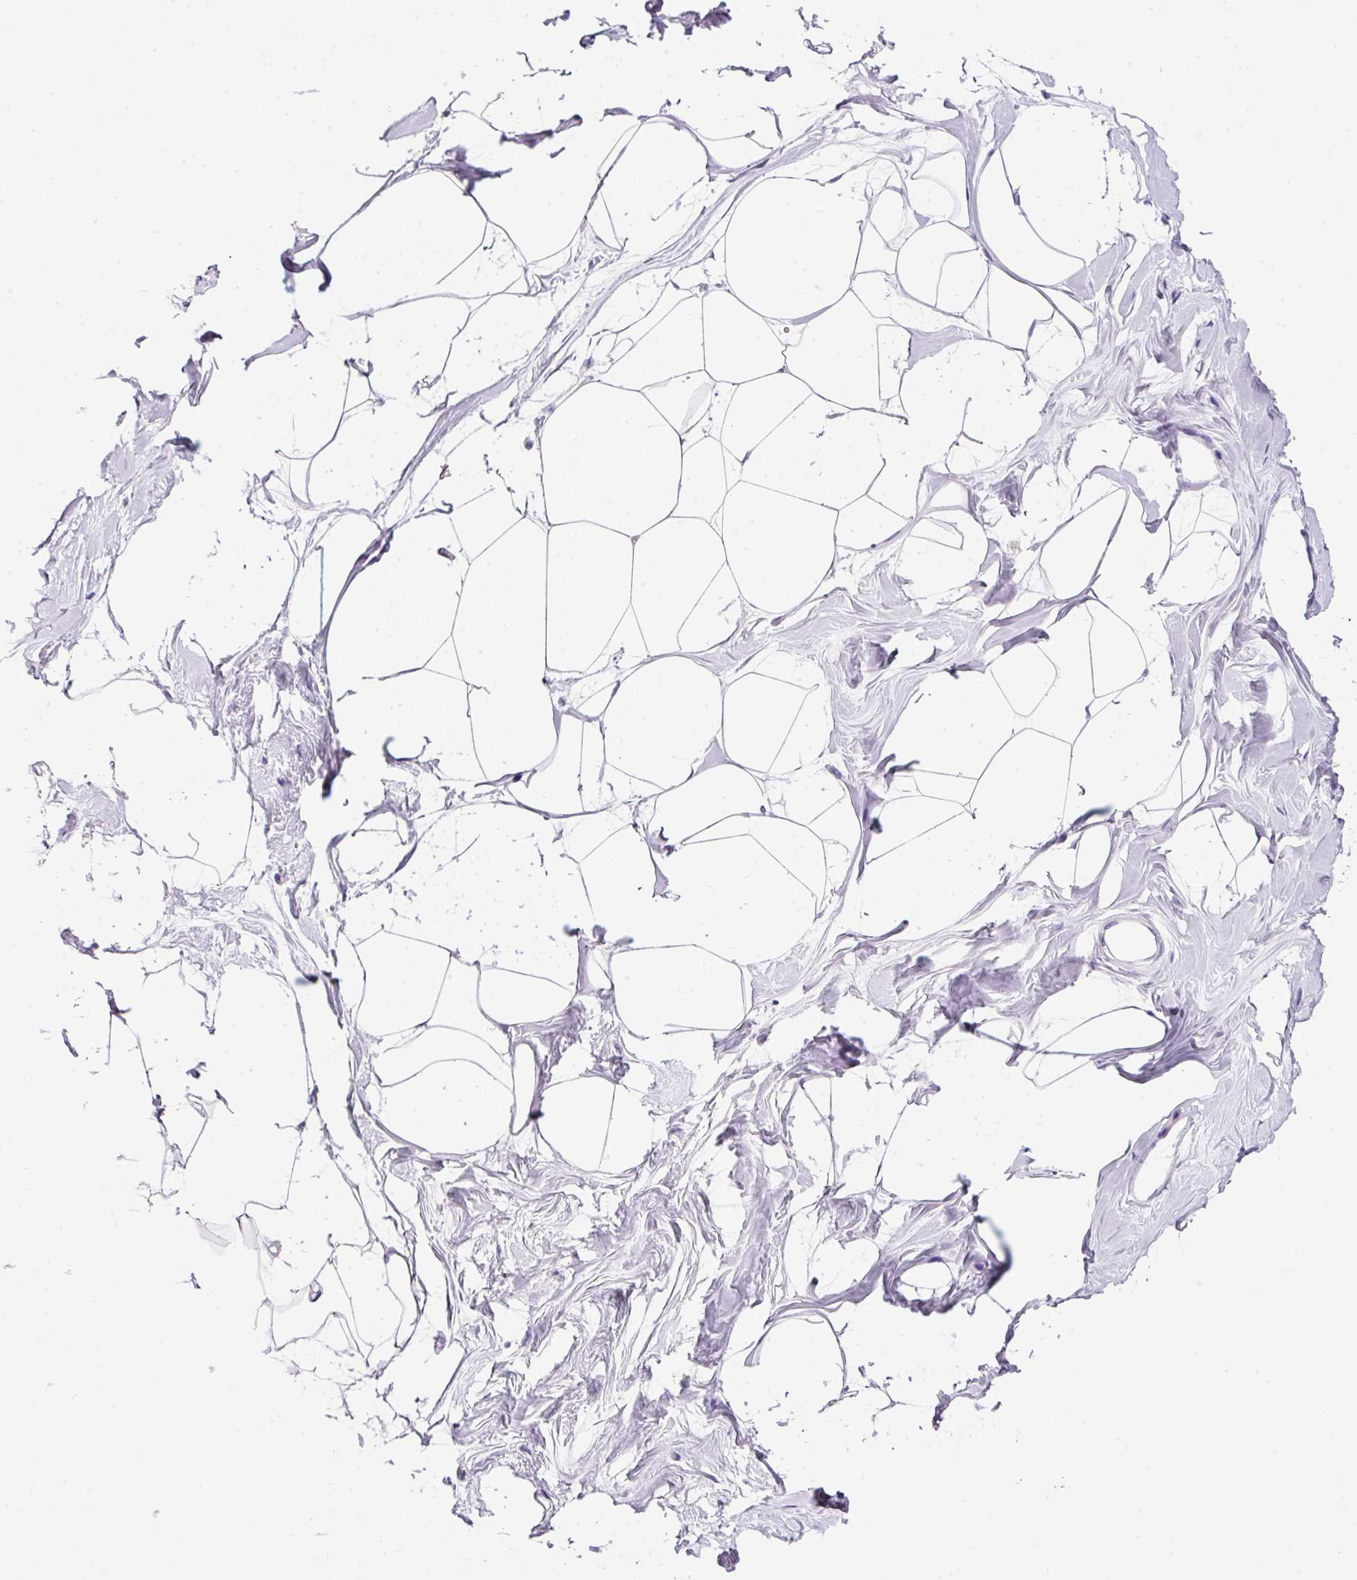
{"staining": {"intensity": "negative", "quantity": "none", "location": "none"}, "tissue": "breast", "cell_type": "Adipocytes", "image_type": "normal", "snomed": [{"axis": "morphology", "description": "Normal tissue, NOS"}, {"axis": "topography", "description": "Breast"}], "caption": "A photomicrograph of human breast is negative for staining in adipocytes. (DAB (3,3'-diaminobenzidine) immunohistochemistry (IHC) with hematoxylin counter stain).", "gene": "BSND", "patient": {"sex": "female", "age": 45}}